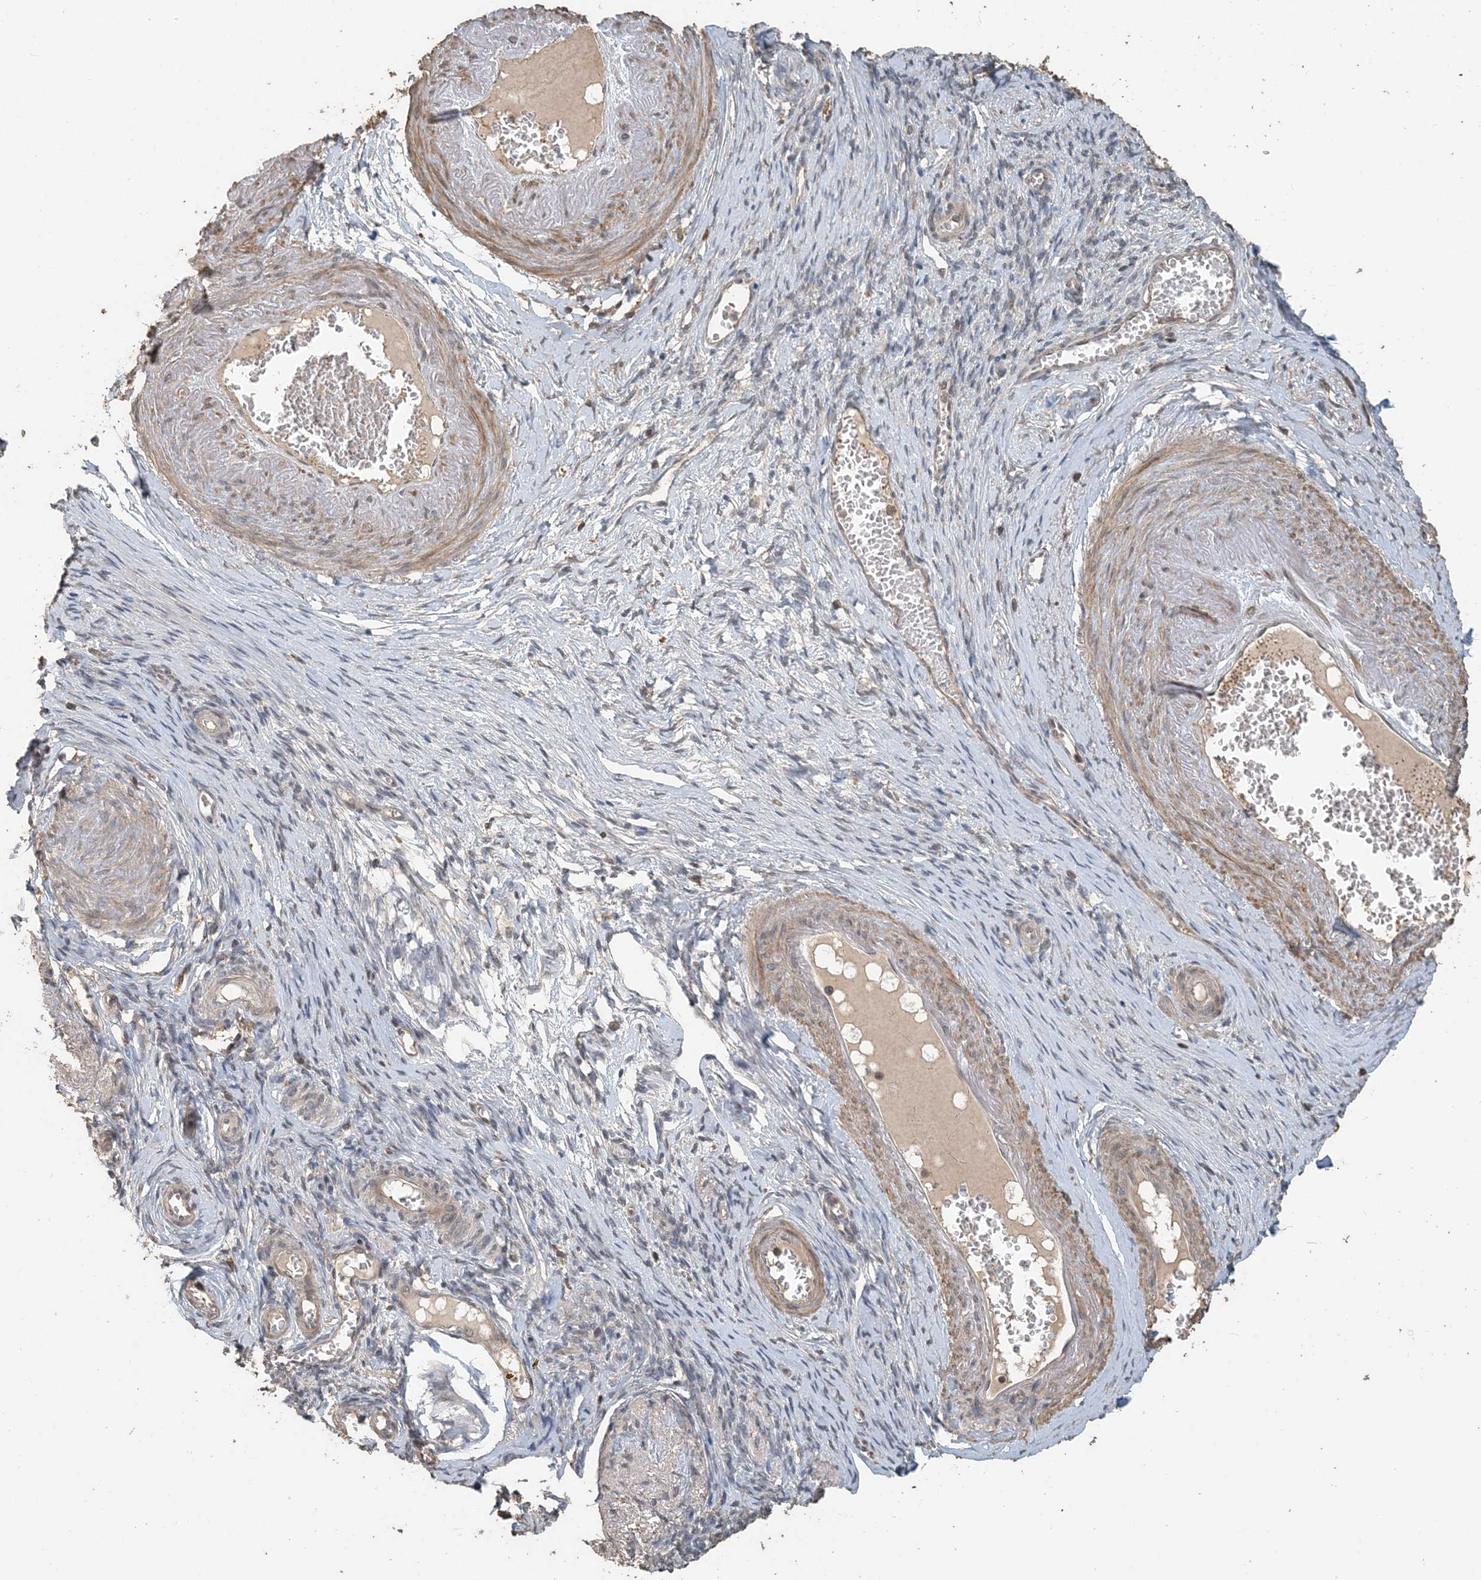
{"staining": {"intensity": "negative", "quantity": "none", "location": "none"}, "tissue": "adipose tissue", "cell_type": "Adipocytes", "image_type": "normal", "snomed": [{"axis": "morphology", "description": "Normal tissue, NOS"}, {"axis": "topography", "description": "Vascular tissue"}, {"axis": "topography", "description": "Fallopian tube"}, {"axis": "topography", "description": "Ovary"}], "caption": "A histopathology image of adipose tissue stained for a protein demonstrates no brown staining in adipocytes.", "gene": "ZC3H12A", "patient": {"sex": "female", "age": 67}}